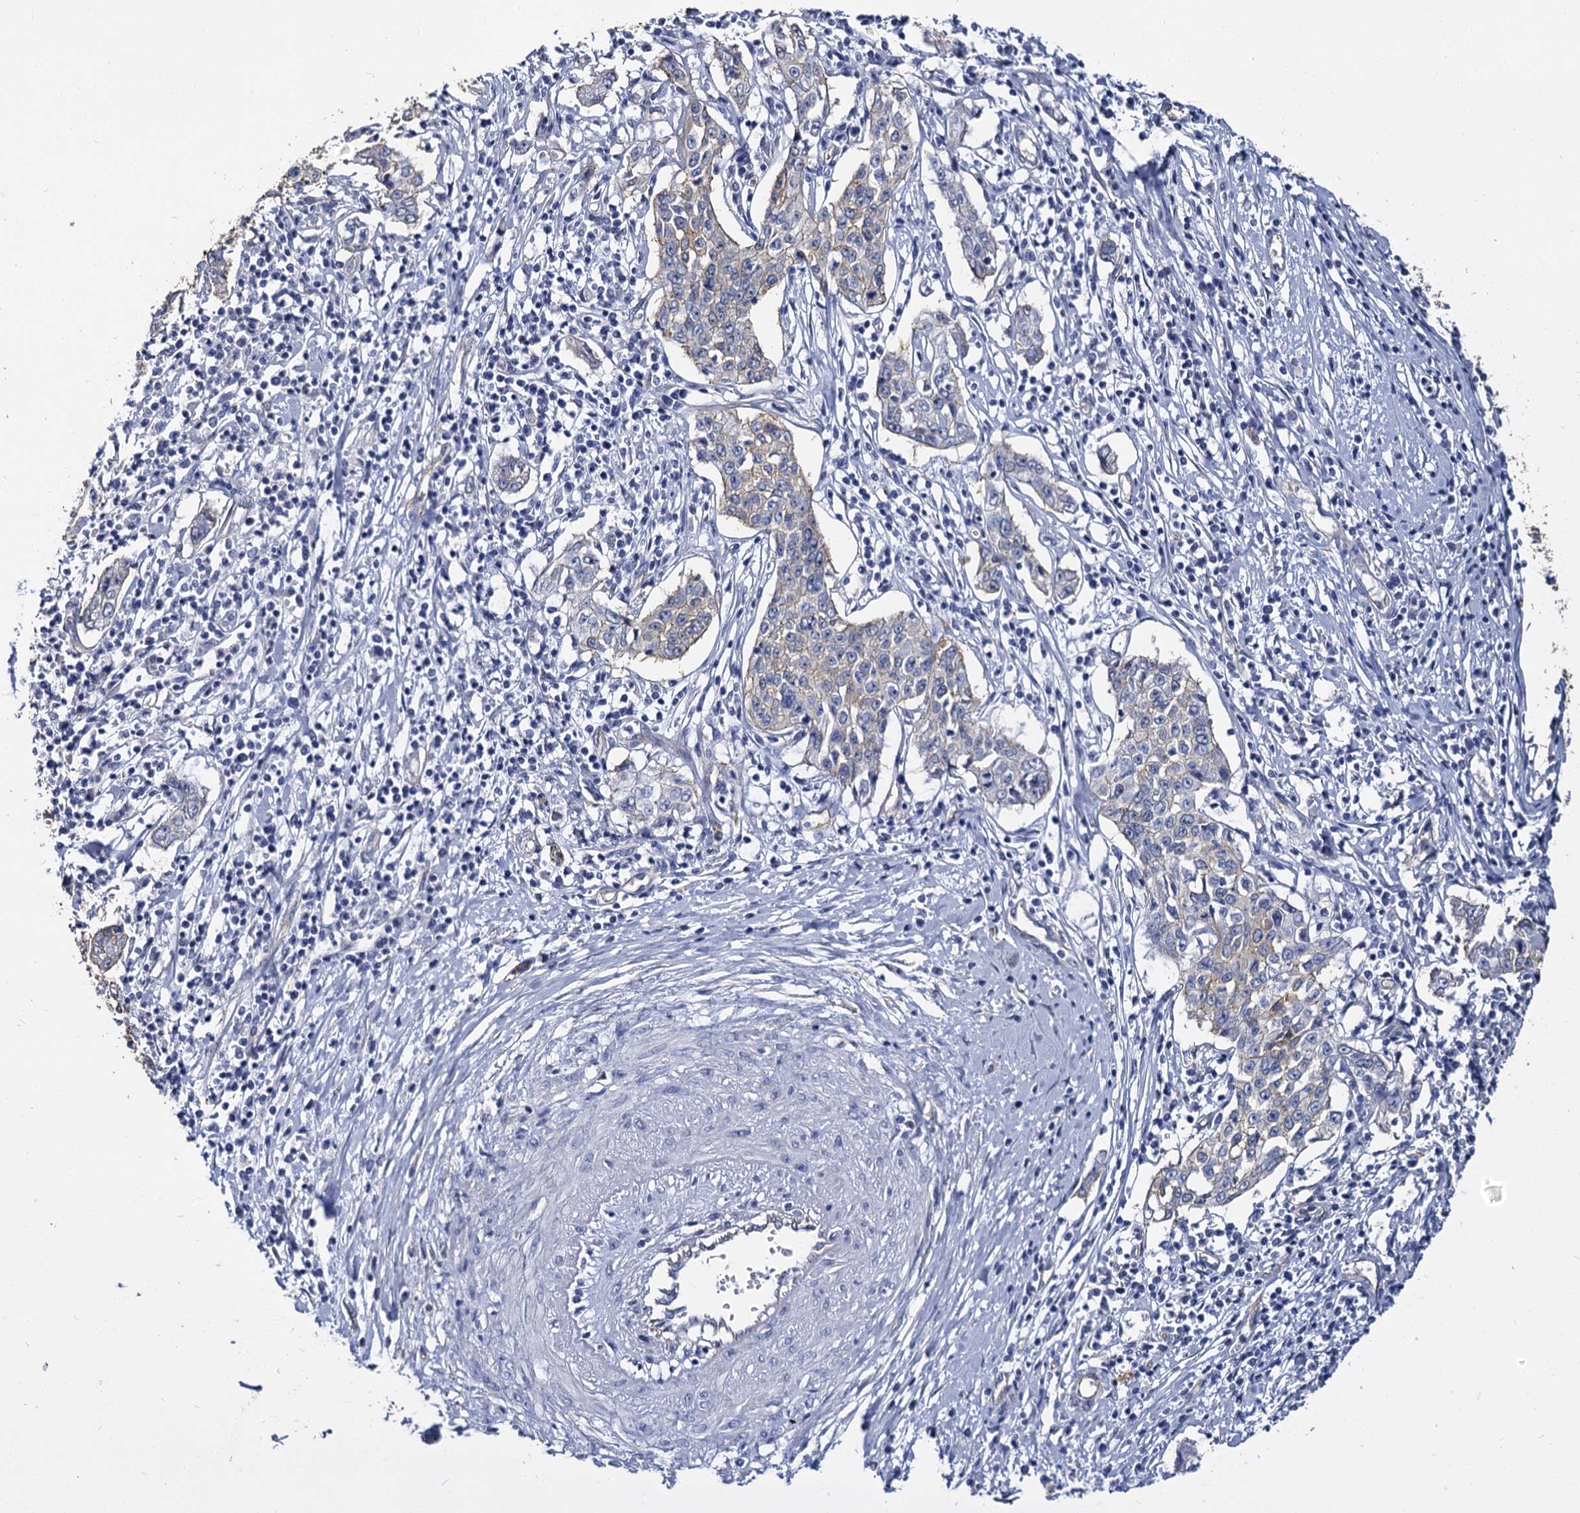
{"staining": {"intensity": "weak", "quantity": "<25%", "location": "cytoplasmic/membranous"}, "tissue": "cervical cancer", "cell_type": "Tumor cells", "image_type": "cancer", "snomed": [{"axis": "morphology", "description": "Squamous cell carcinoma, NOS"}, {"axis": "topography", "description": "Cervix"}], "caption": "Immunohistochemical staining of squamous cell carcinoma (cervical) reveals no significant positivity in tumor cells. (DAB (3,3'-diaminobenzidine) immunohistochemistry (IHC) visualized using brightfield microscopy, high magnification).", "gene": "CBFB", "patient": {"sex": "female", "age": 35}}